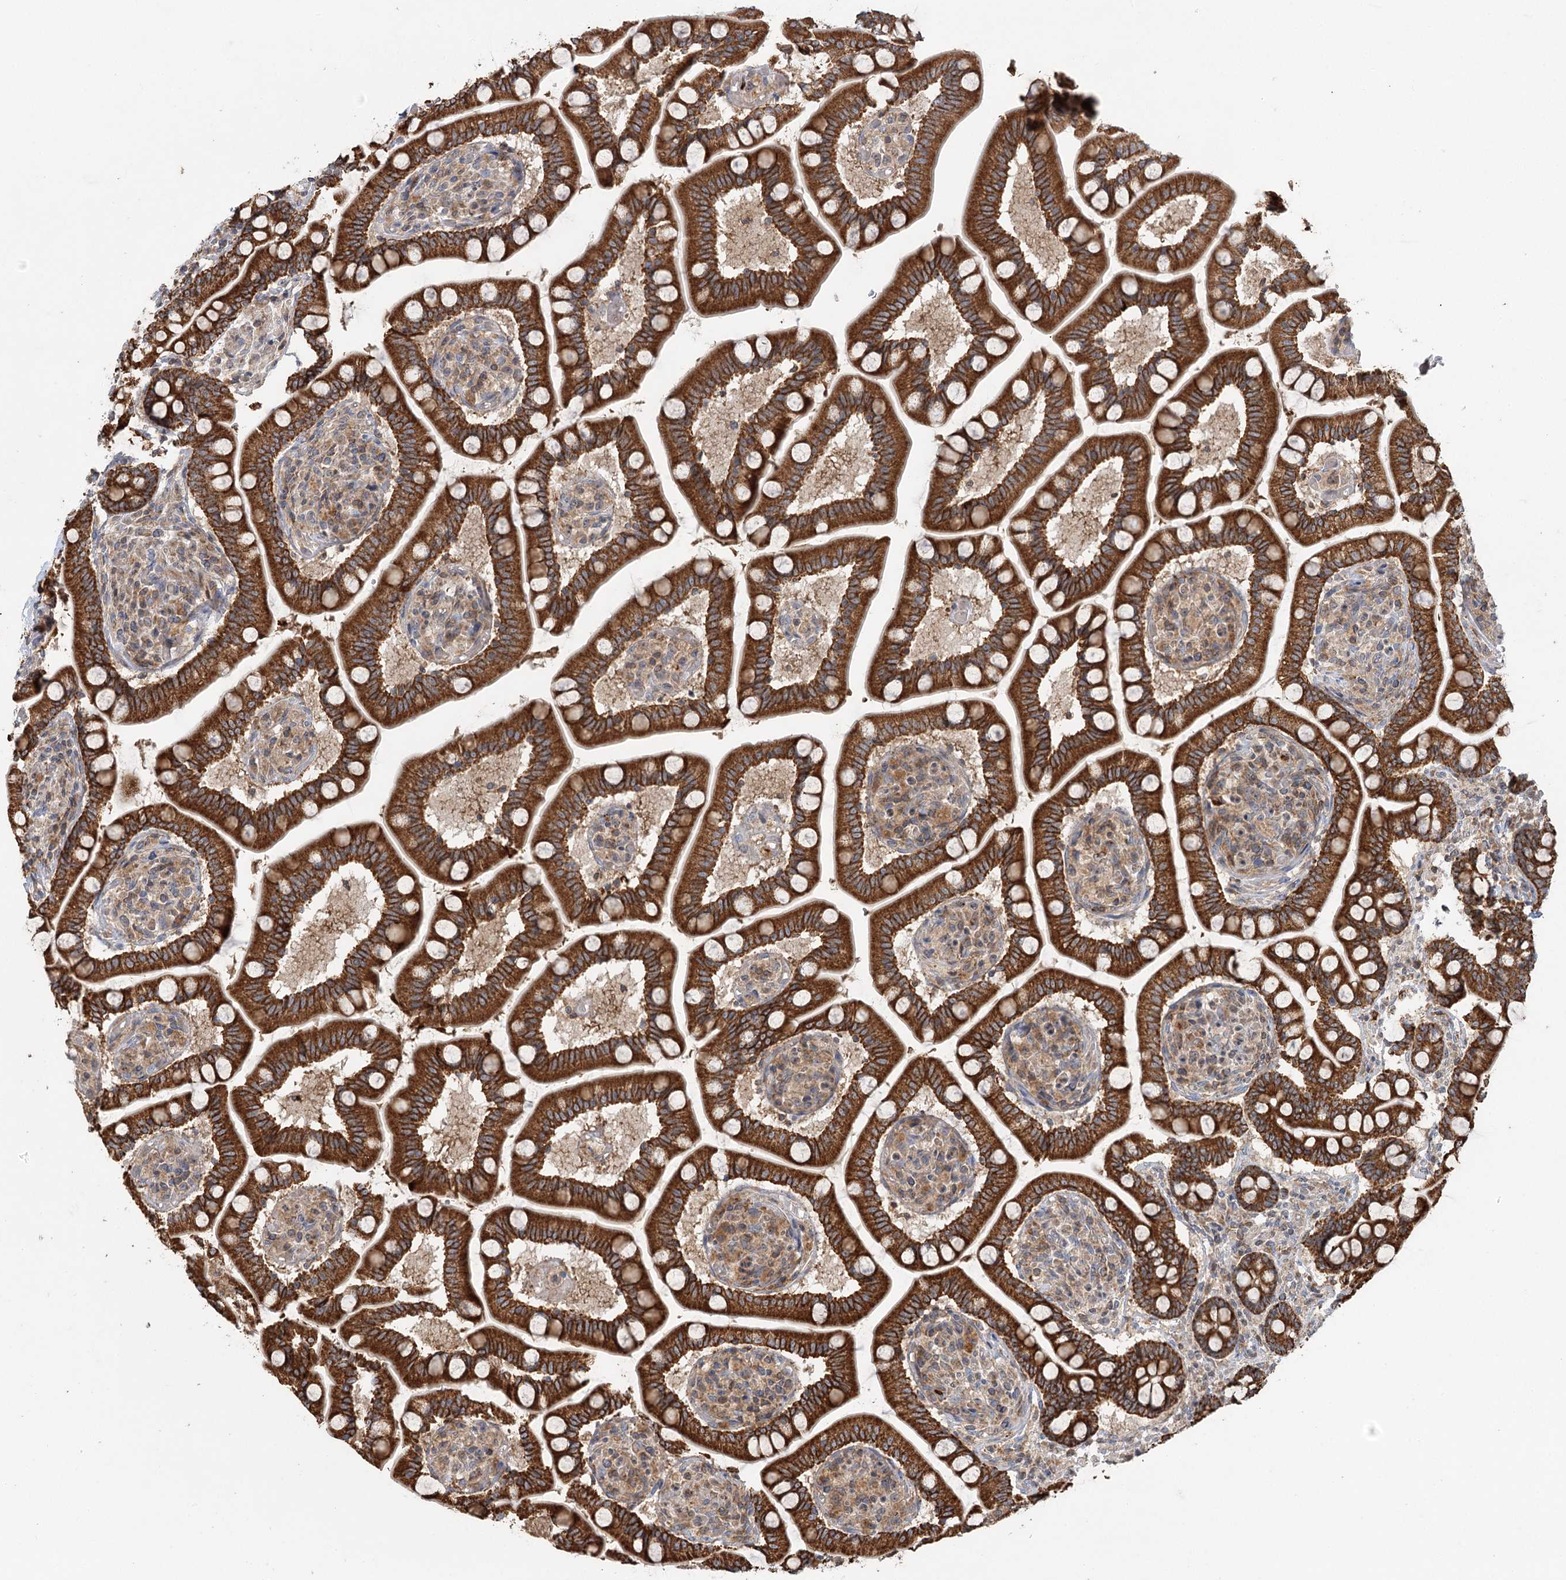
{"staining": {"intensity": "strong", "quantity": ">75%", "location": "cytoplasmic/membranous"}, "tissue": "small intestine", "cell_type": "Glandular cells", "image_type": "normal", "snomed": [{"axis": "morphology", "description": "Normal tissue, NOS"}, {"axis": "topography", "description": "Small intestine"}], "caption": "A brown stain shows strong cytoplasmic/membranous expression of a protein in glandular cells of unremarkable small intestine. (IHC, brightfield microscopy, high magnification).", "gene": "ENSG00000273217", "patient": {"sex": "female", "age": 64}}